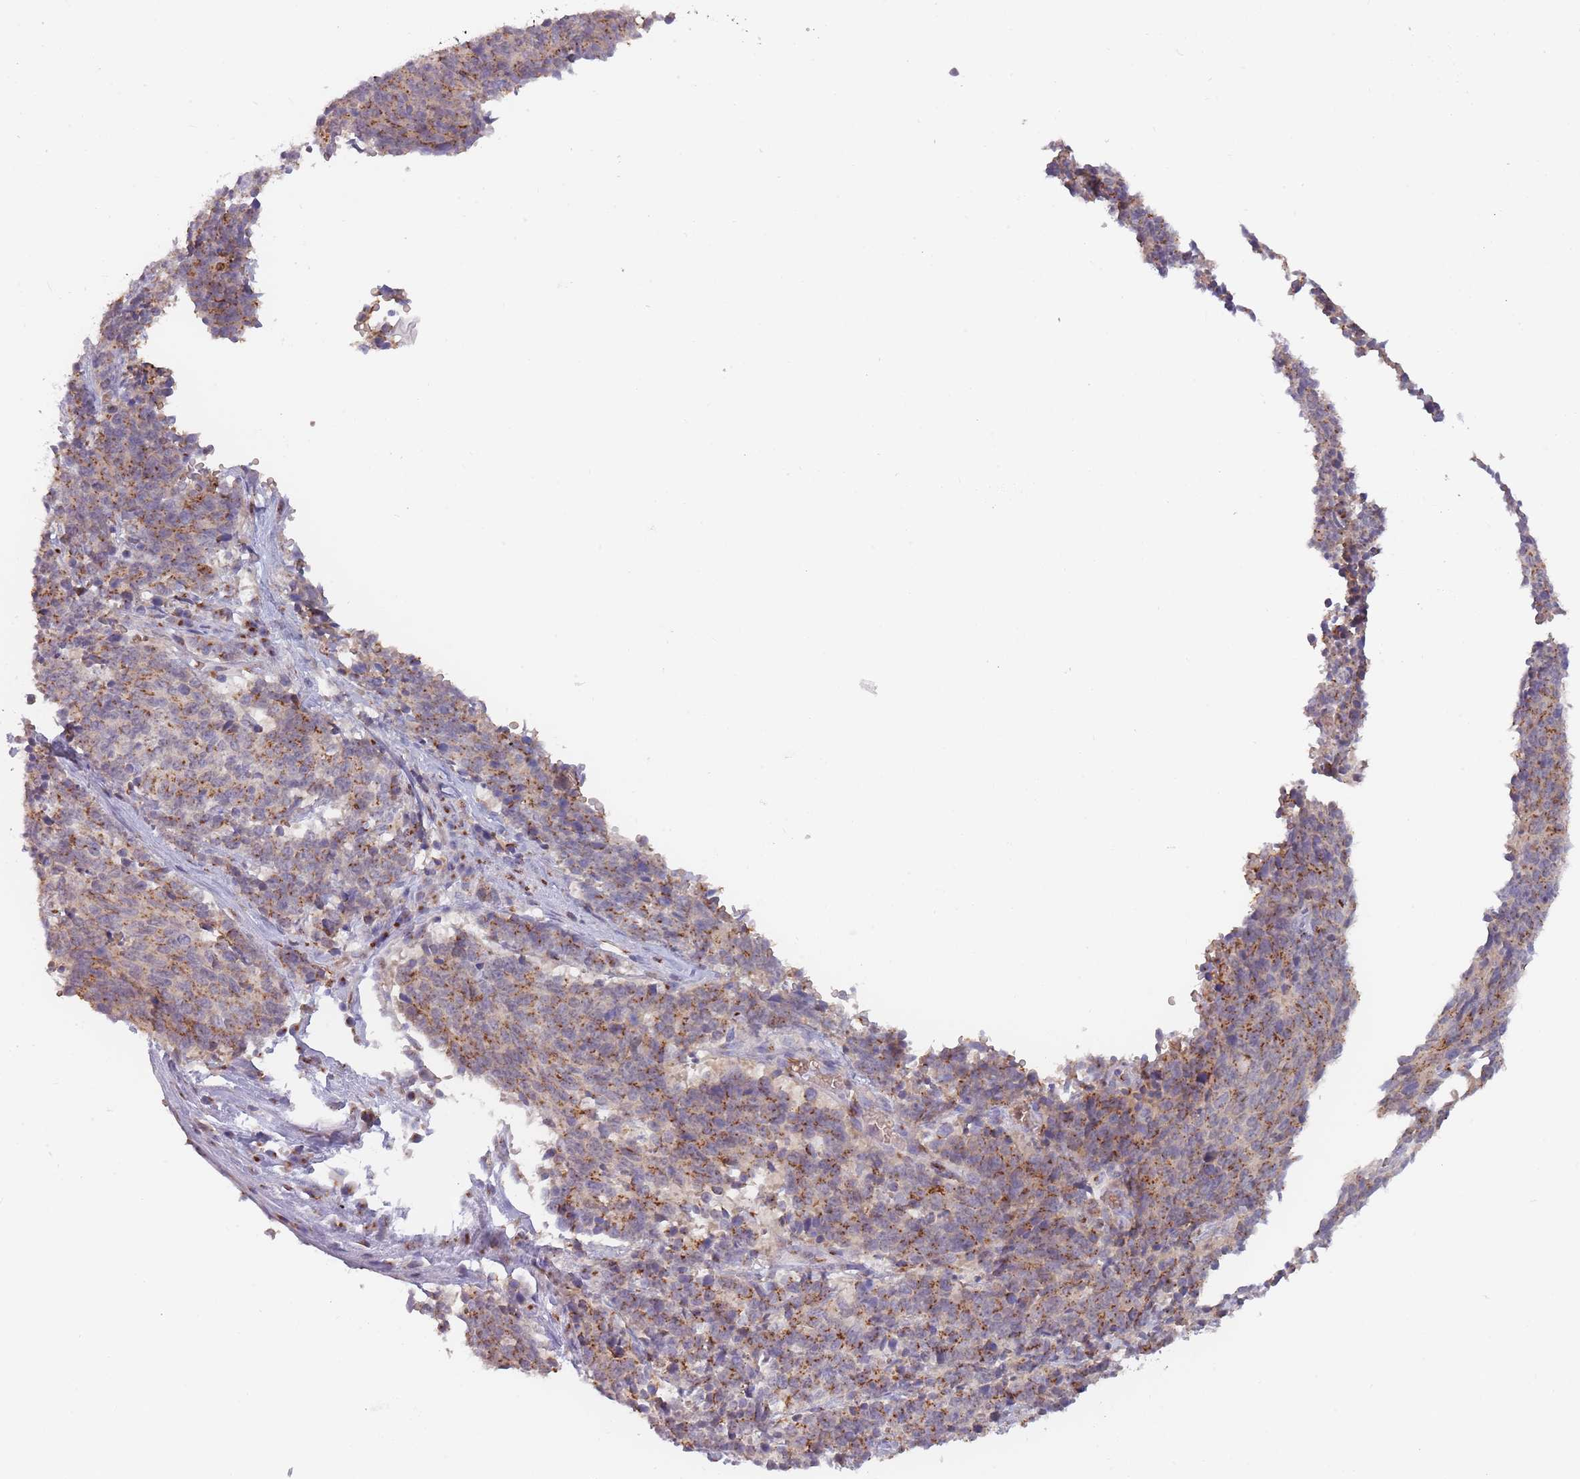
{"staining": {"intensity": "strong", "quantity": ">75%", "location": "cytoplasmic/membranous"}, "tissue": "cervical cancer", "cell_type": "Tumor cells", "image_type": "cancer", "snomed": [{"axis": "morphology", "description": "Squamous cell carcinoma, NOS"}, {"axis": "topography", "description": "Cervix"}], "caption": "The micrograph reveals immunohistochemical staining of cervical cancer. There is strong cytoplasmic/membranous expression is identified in about >75% of tumor cells. The protein is shown in brown color, while the nuclei are stained blue.", "gene": "MAN1B1", "patient": {"sex": "female", "age": 29}}